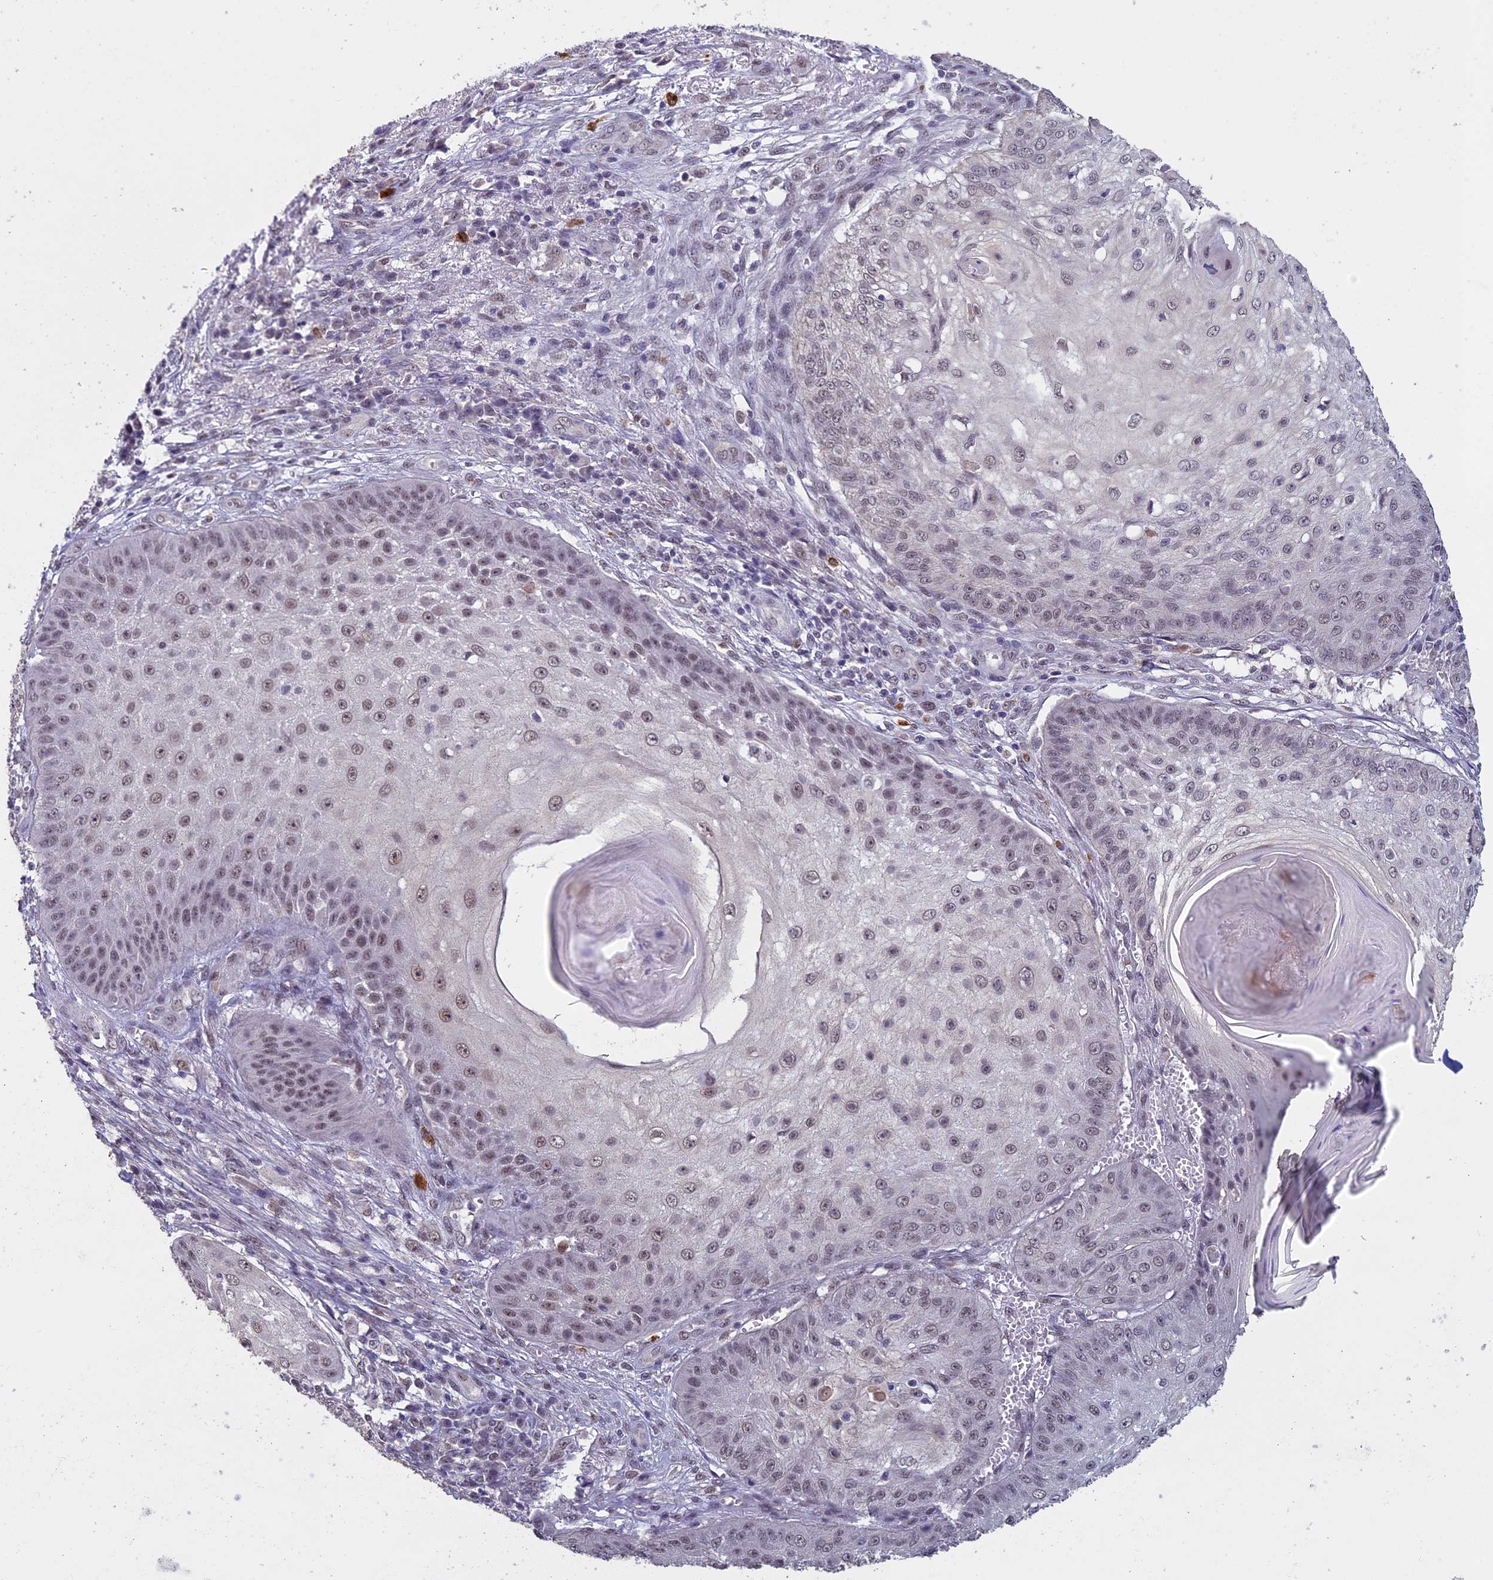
{"staining": {"intensity": "weak", "quantity": ">75%", "location": "nuclear"}, "tissue": "skin cancer", "cell_type": "Tumor cells", "image_type": "cancer", "snomed": [{"axis": "morphology", "description": "Squamous cell carcinoma, NOS"}, {"axis": "topography", "description": "Skin"}], "caption": "Skin cancer tissue shows weak nuclear expression in about >75% of tumor cells", "gene": "RNF40", "patient": {"sex": "male", "age": 70}}